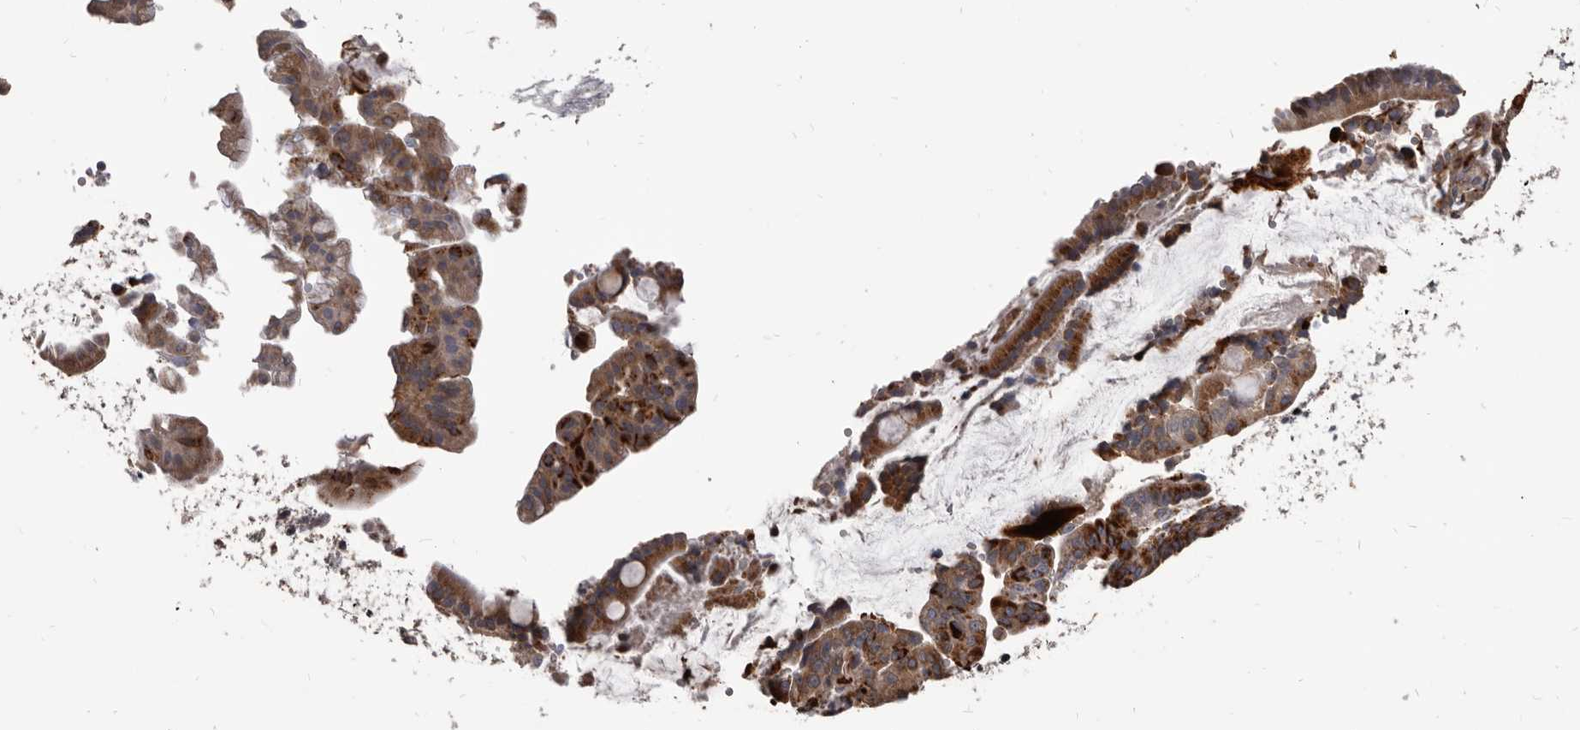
{"staining": {"intensity": "strong", "quantity": ">75%", "location": "cytoplasmic/membranous"}, "tissue": "pancreatic cancer", "cell_type": "Tumor cells", "image_type": "cancer", "snomed": [{"axis": "morphology", "description": "Adenocarcinoma, NOS"}, {"axis": "topography", "description": "Pancreas"}], "caption": "Pancreatic cancer stained for a protein demonstrates strong cytoplasmic/membranous positivity in tumor cells. Immunohistochemistry stains the protein in brown and the nuclei are stained blue.", "gene": "MAP3K14", "patient": {"sex": "male", "age": 63}}